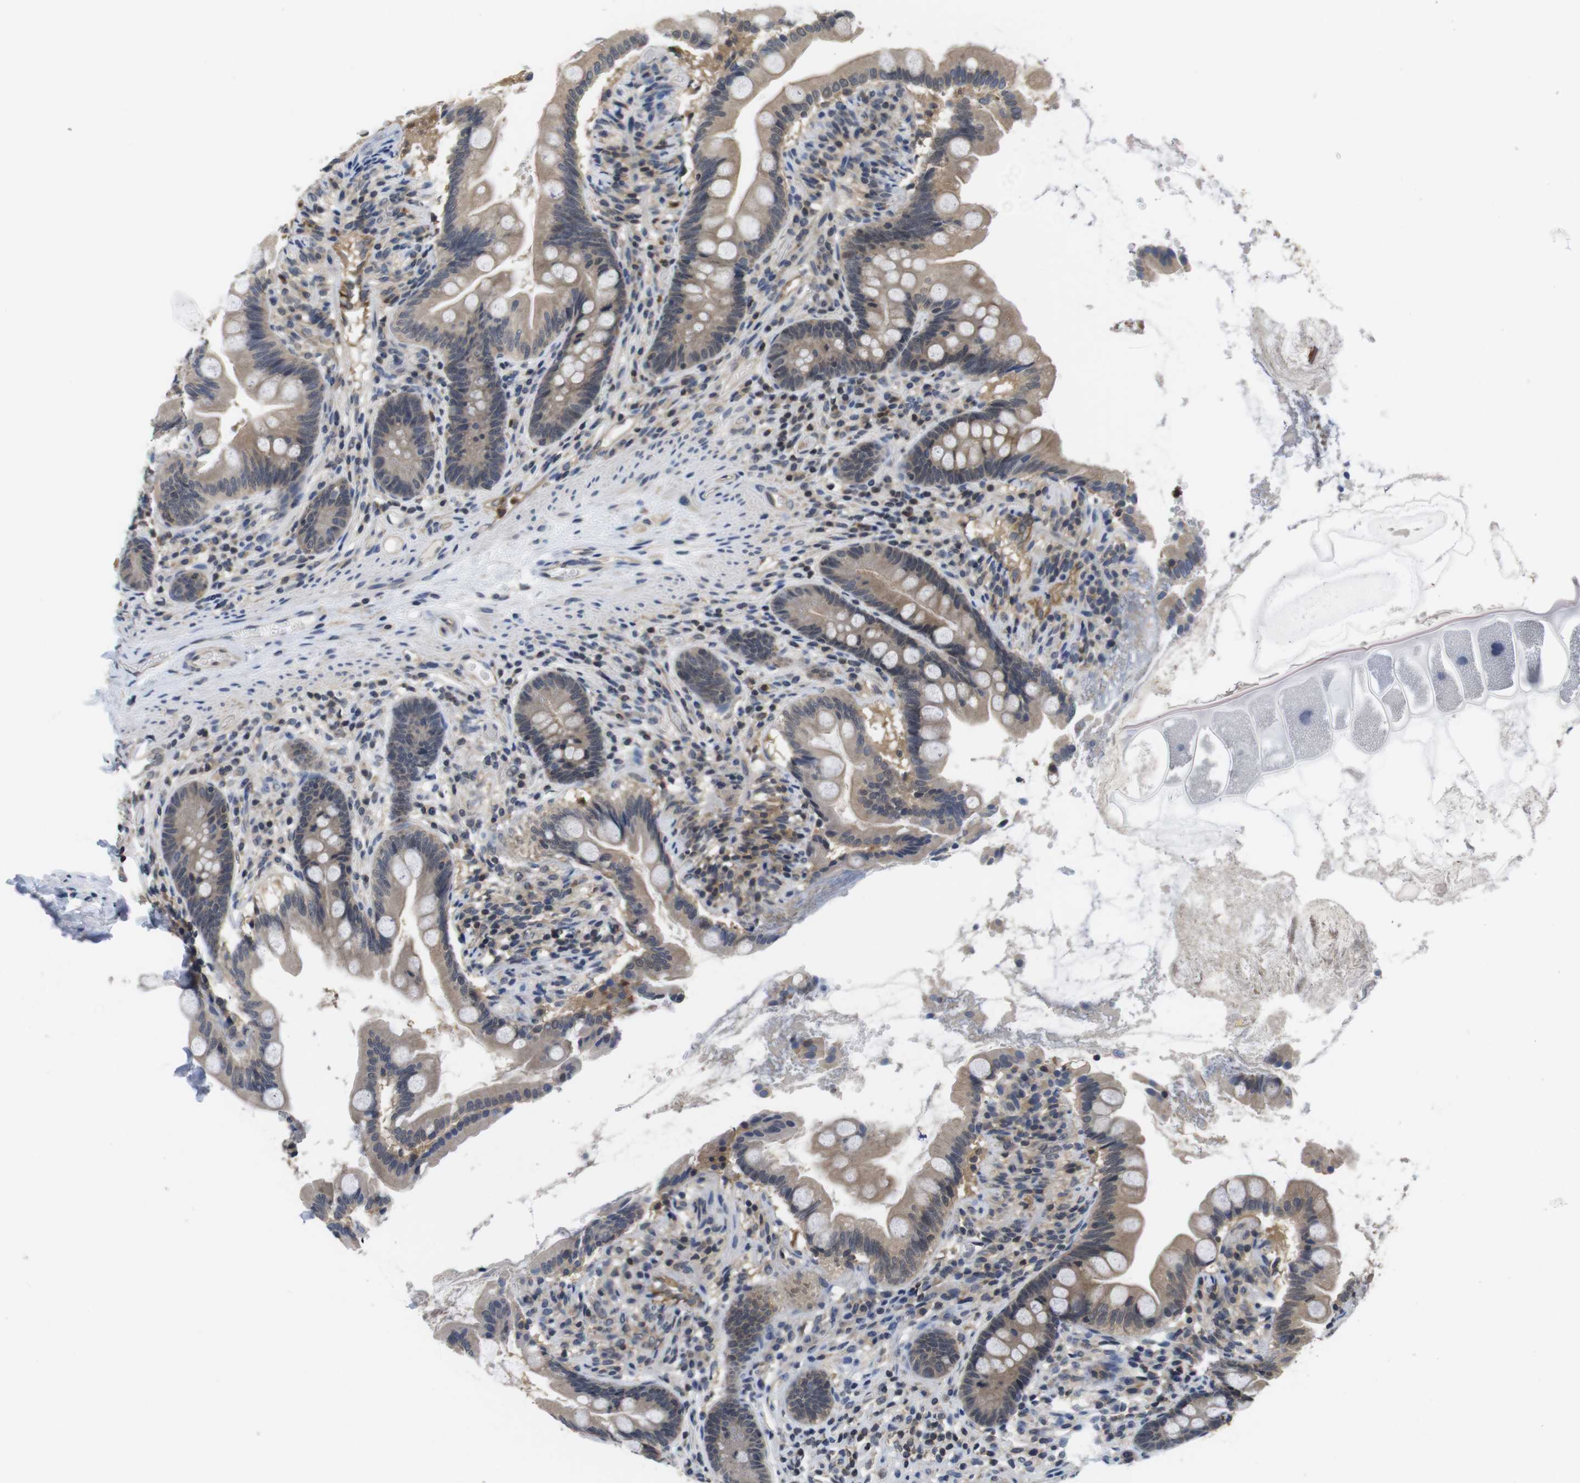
{"staining": {"intensity": "weak", "quantity": "25%-75%", "location": "cytoplasmic/membranous"}, "tissue": "small intestine", "cell_type": "Glandular cells", "image_type": "normal", "snomed": [{"axis": "morphology", "description": "Normal tissue, NOS"}, {"axis": "topography", "description": "Small intestine"}], "caption": "Immunohistochemistry (IHC) (DAB (3,3'-diaminobenzidine)) staining of benign small intestine displays weak cytoplasmic/membranous protein positivity in about 25%-75% of glandular cells. (Stains: DAB in brown, nuclei in blue, Microscopy: brightfield microscopy at high magnification).", "gene": "FADD", "patient": {"sex": "female", "age": 56}}